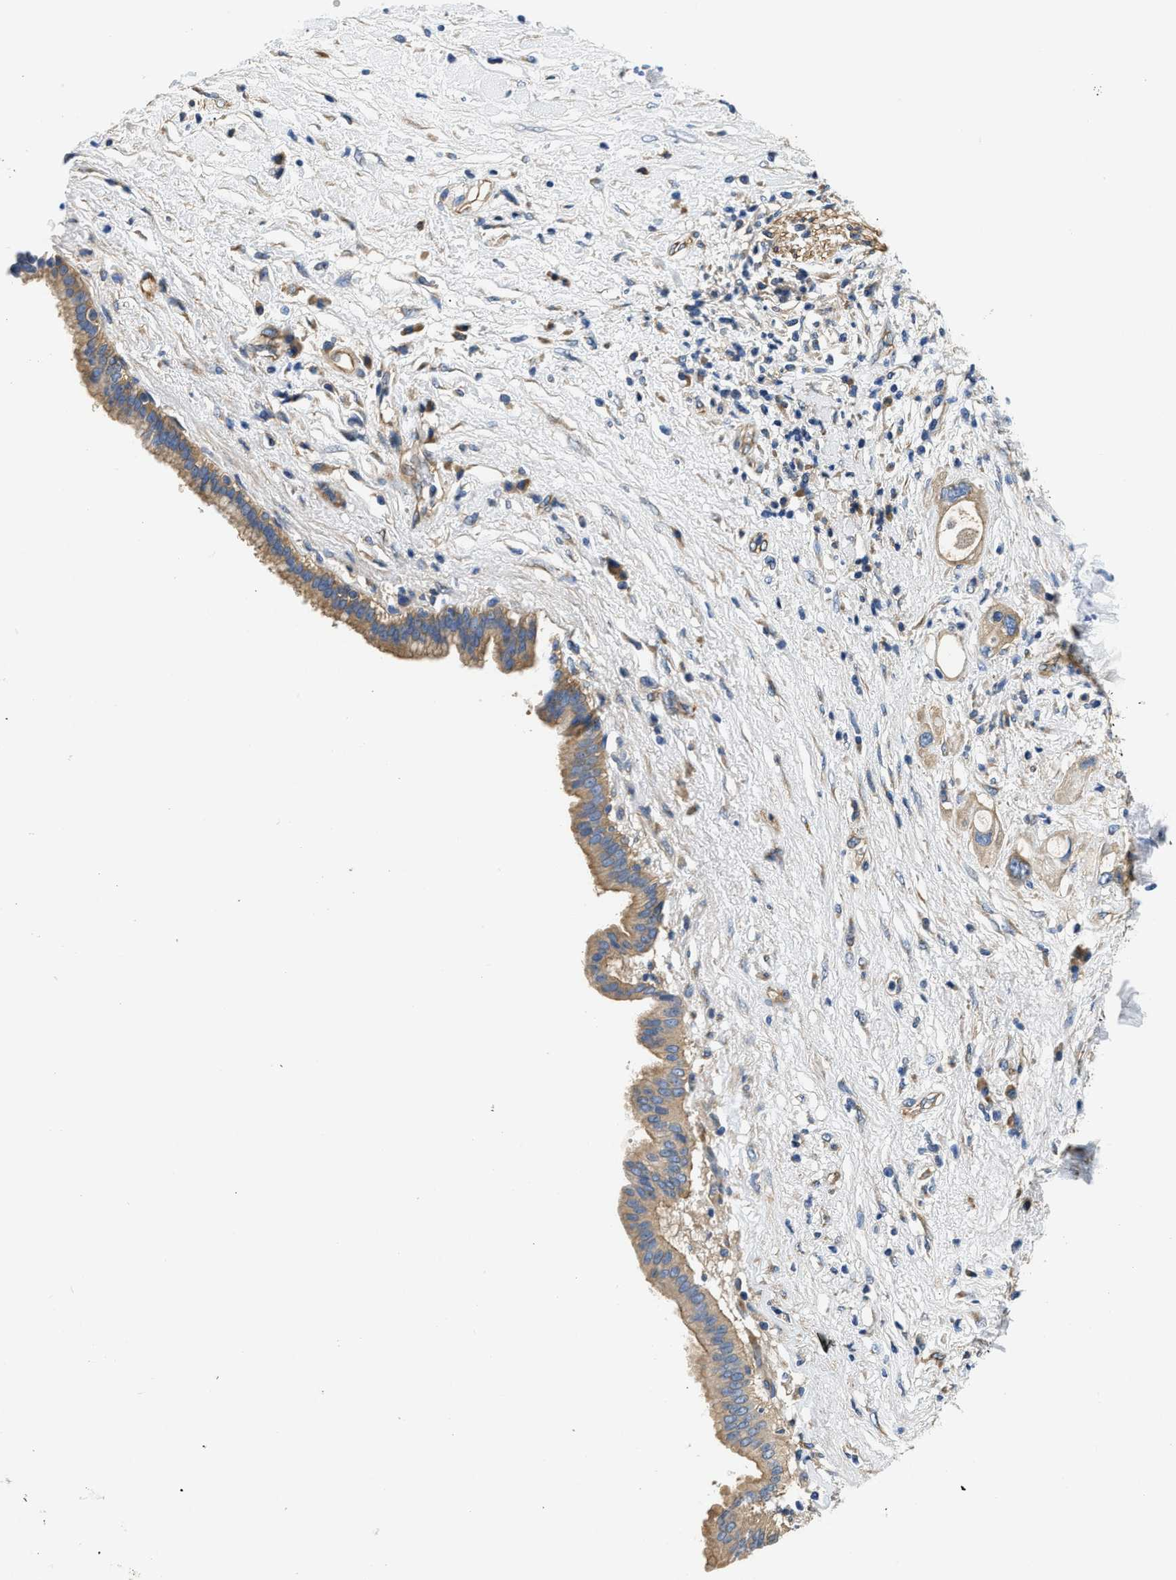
{"staining": {"intensity": "moderate", "quantity": ">75%", "location": "cytoplasmic/membranous"}, "tissue": "pancreatic cancer", "cell_type": "Tumor cells", "image_type": "cancer", "snomed": [{"axis": "morphology", "description": "Adenocarcinoma, NOS"}, {"axis": "topography", "description": "Pancreas"}], "caption": "Immunohistochemistry (IHC) (DAB (3,3'-diaminobenzidine)) staining of human pancreatic adenocarcinoma shows moderate cytoplasmic/membranous protein positivity in approximately >75% of tumor cells.", "gene": "CSDE1", "patient": {"sex": "female", "age": 56}}